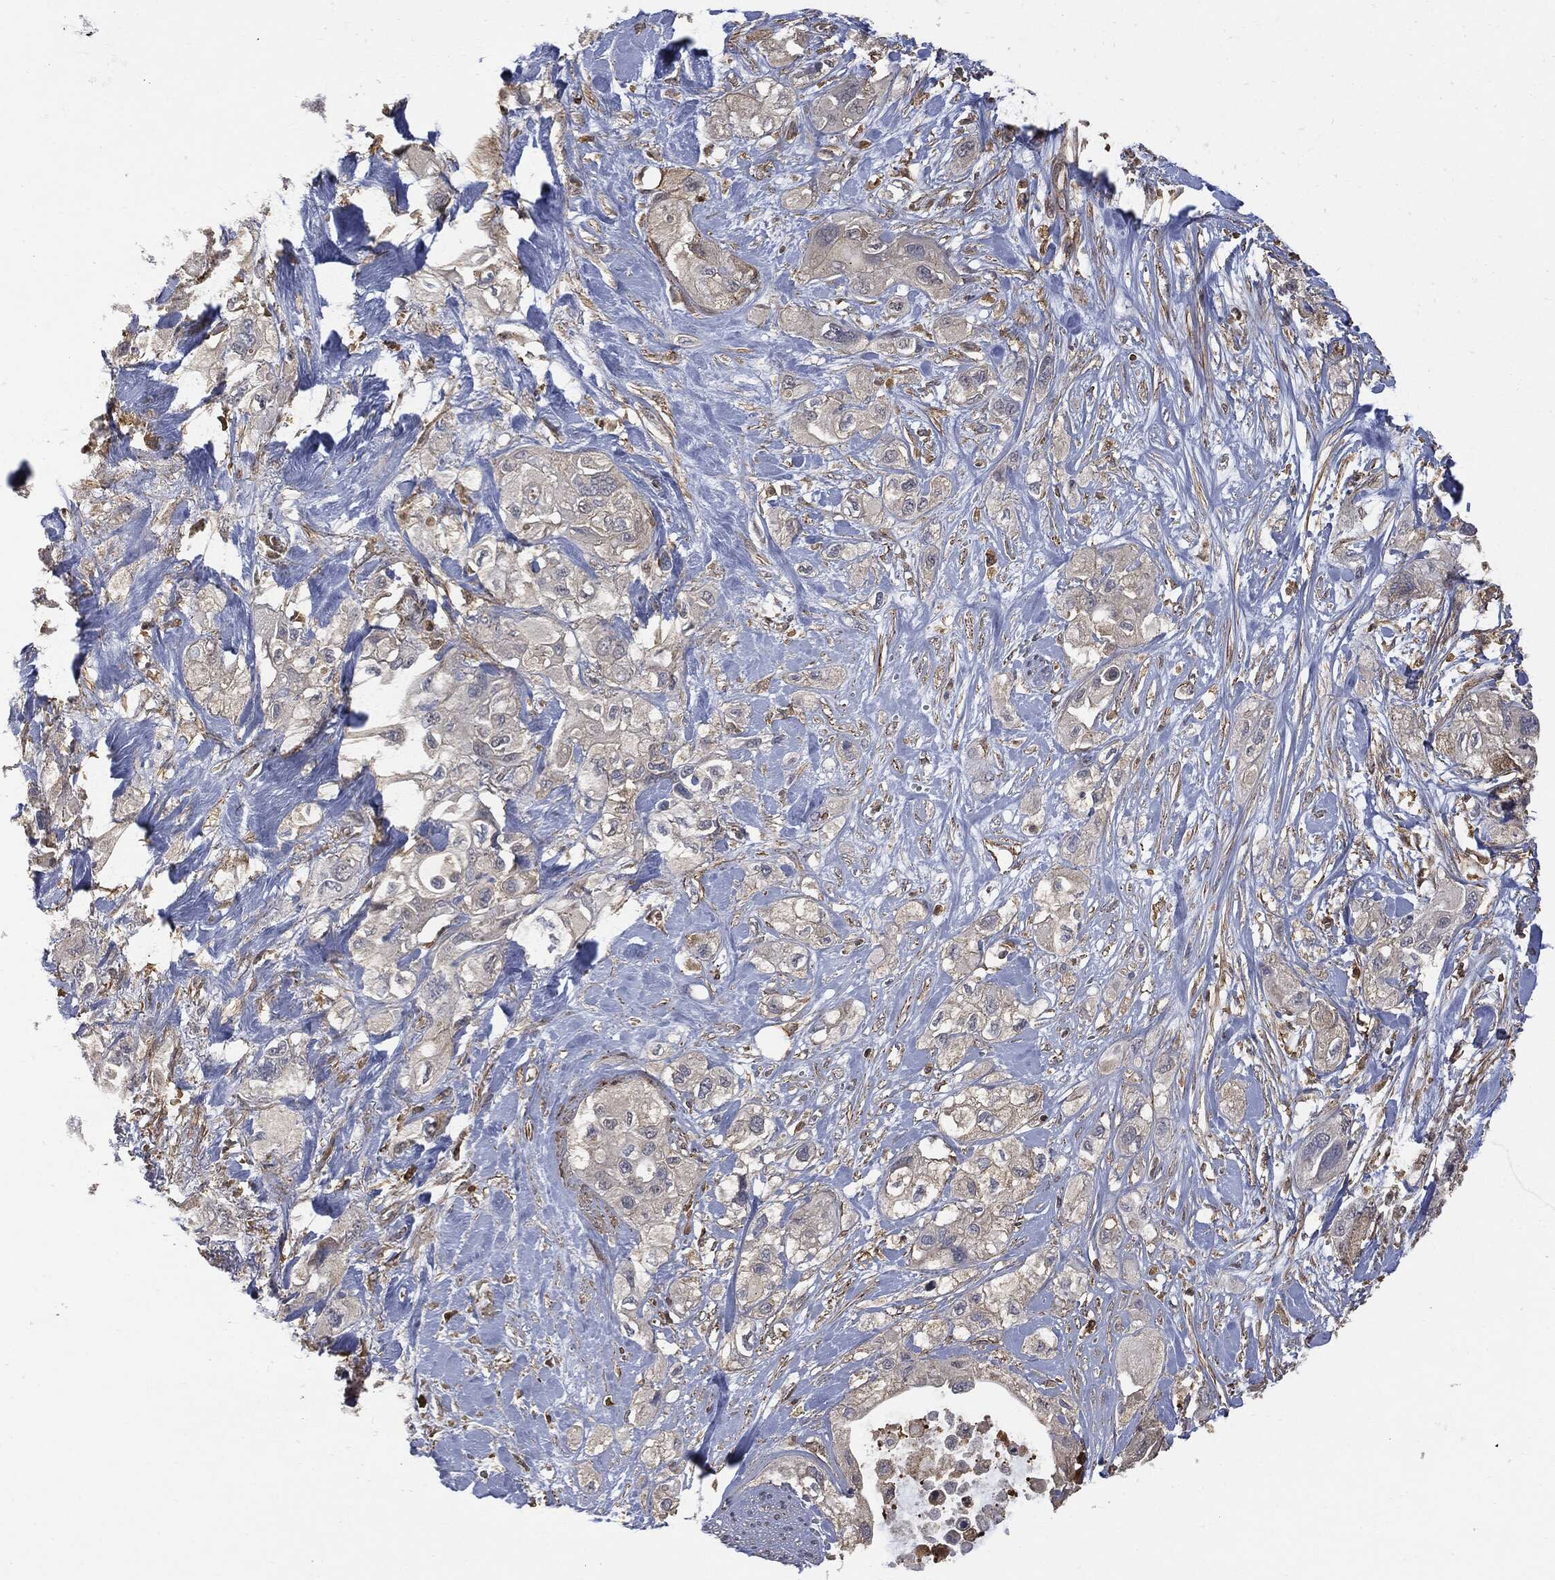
{"staining": {"intensity": "negative", "quantity": "none", "location": "none"}, "tissue": "pancreatic cancer", "cell_type": "Tumor cells", "image_type": "cancer", "snomed": [{"axis": "morphology", "description": "Adenocarcinoma, NOS"}, {"axis": "topography", "description": "Pancreas"}], "caption": "A high-resolution photomicrograph shows immunohistochemistry (IHC) staining of pancreatic adenocarcinoma, which exhibits no significant positivity in tumor cells.", "gene": "PSMB10", "patient": {"sex": "male", "age": 72}}